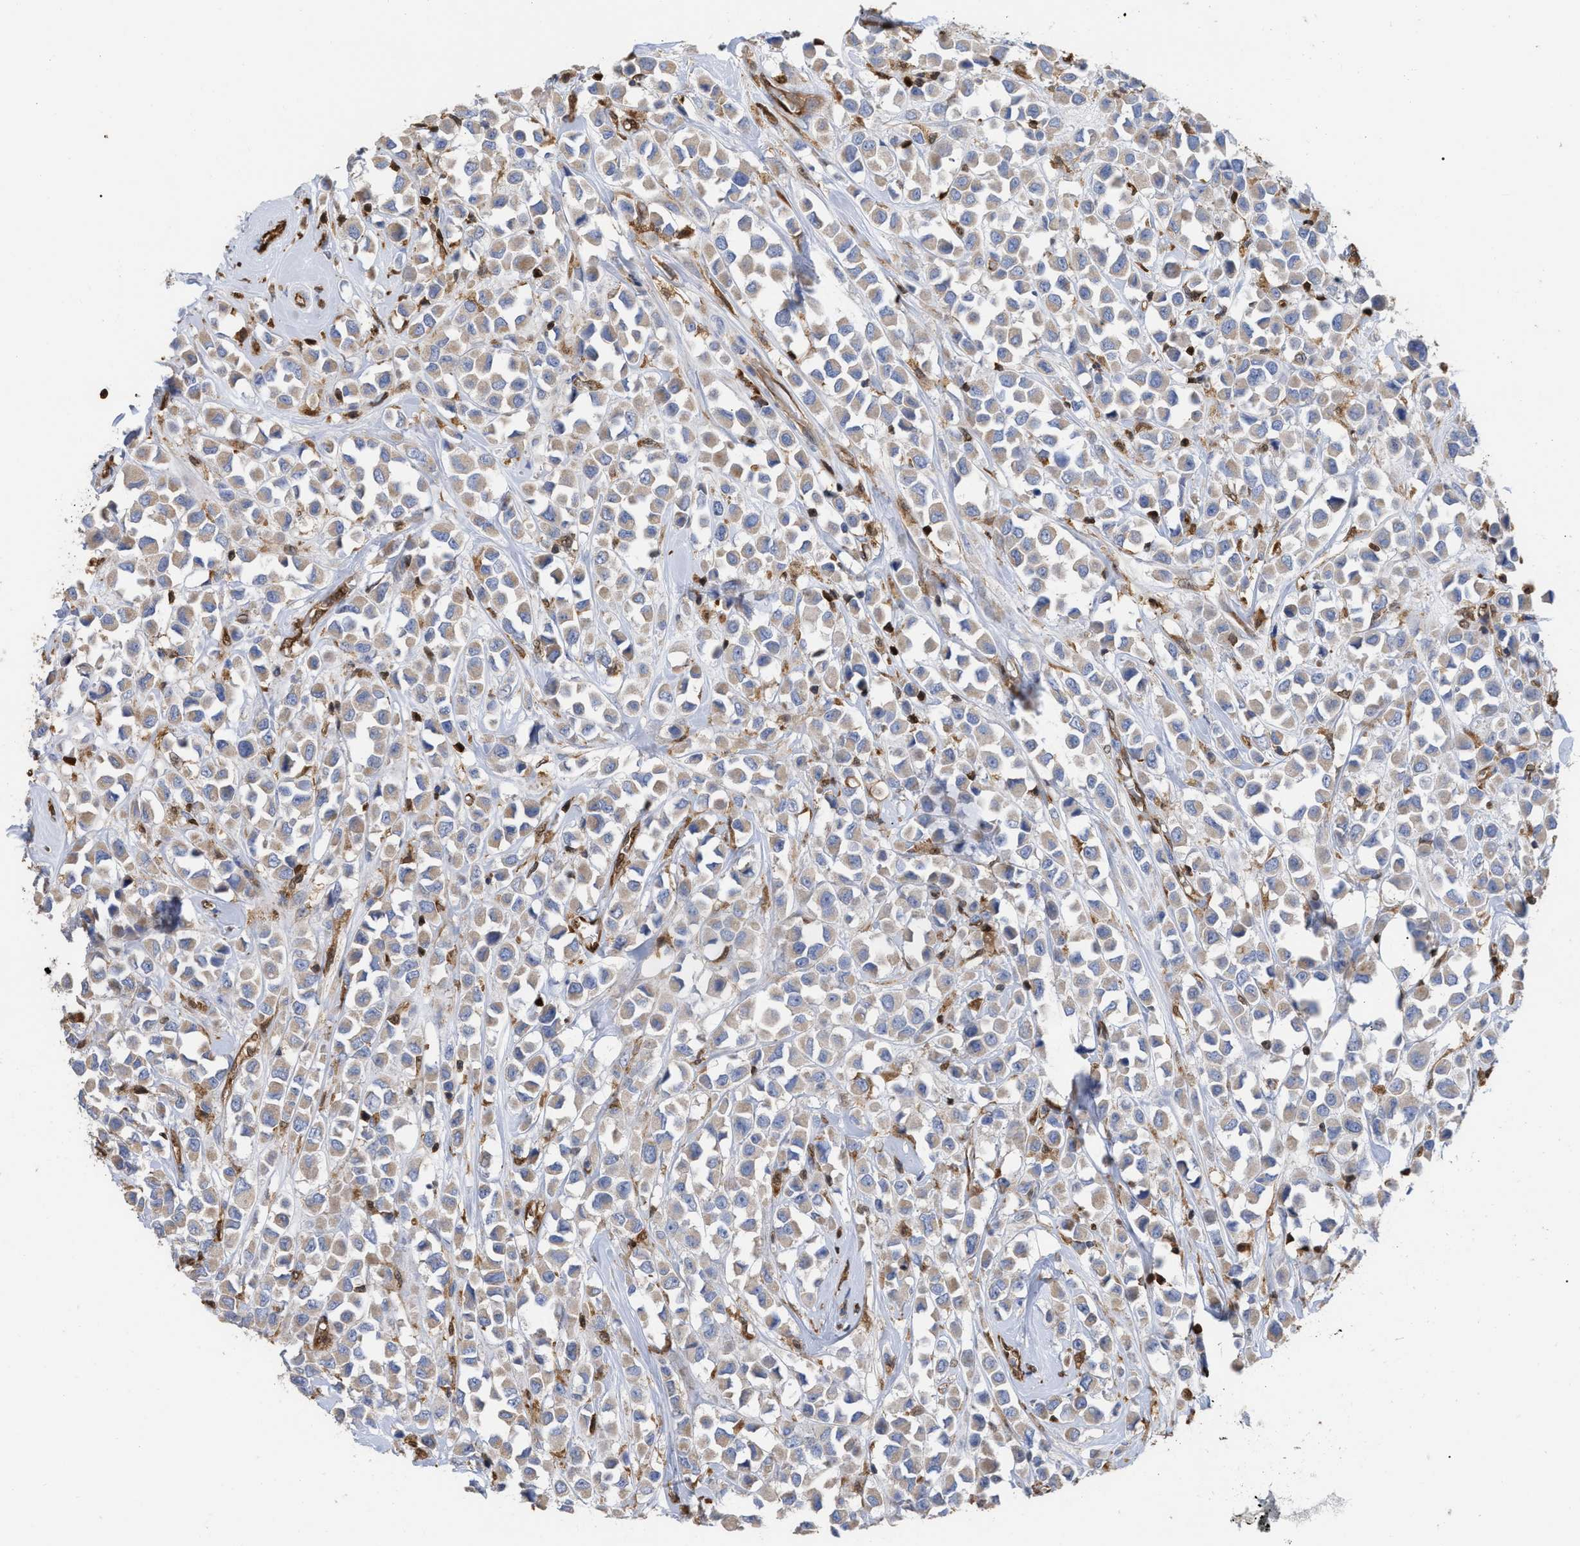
{"staining": {"intensity": "weak", "quantity": ">75%", "location": "cytoplasmic/membranous"}, "tissue": "breast cancer", "cell_type": "Tumor cells", "image_type": "cancer", "snomed": [{"axis": "morphology", "description": "Duct carcinoma"}, {"axis": "topography", "description": "Breast"}], "caption": "Infiltrating ductal carcinoma (breast) was stained to show a protein in brown. There is low levels of weak cytoplasmic/membranous staining in about >75% of tumor cells. The staining was performed using DAB (3,3'-diaminobenzidine) to visualize the protein expression in brown, while the nuclei were stained in blue with hematoxylin (Magnification: 20x).", "gene": "GIMAP4", "patient": {"sex": "female", "age": 61}}